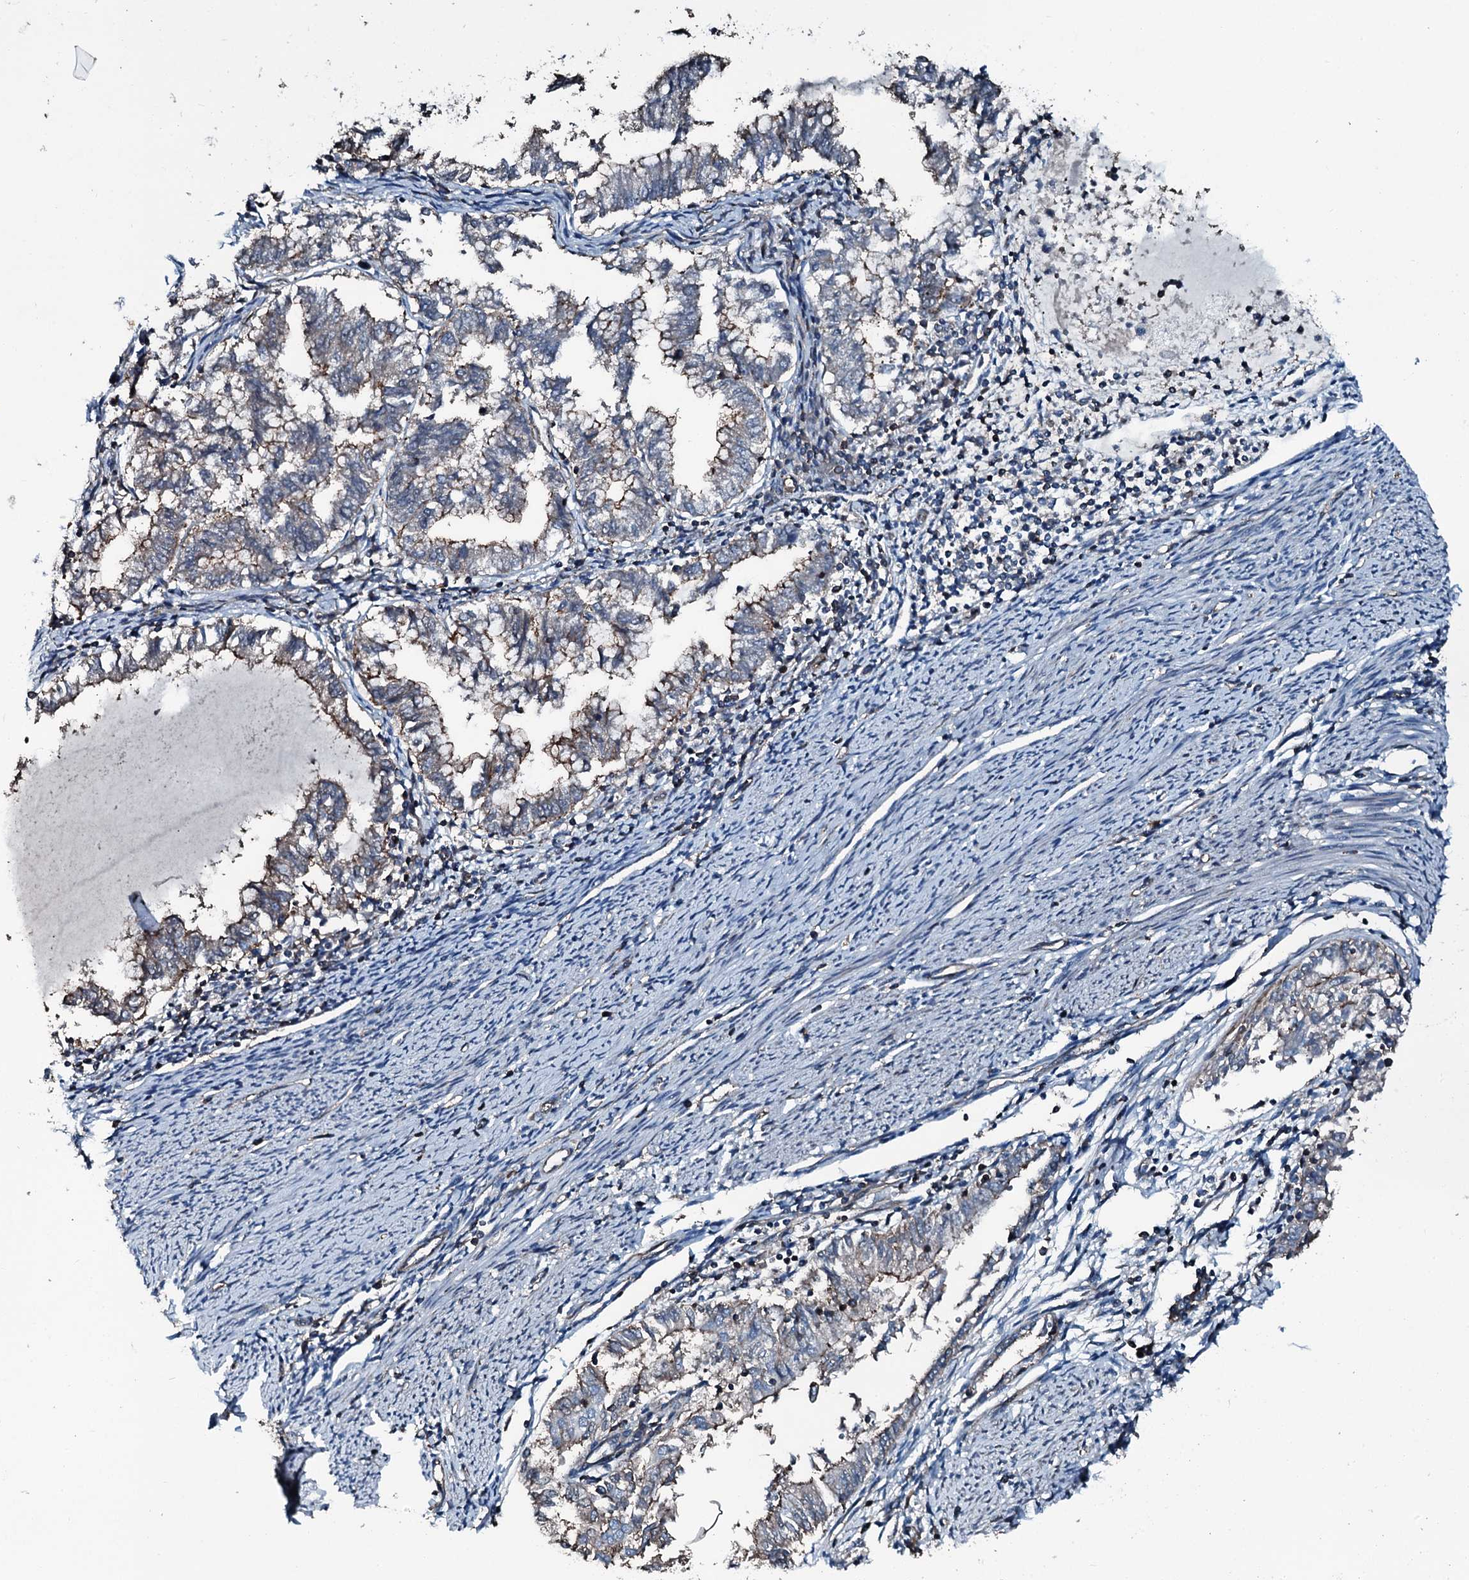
{"staining": {"intensity": "weak", "quantity": "<25%", "location": "cytoplasmic/membranous"}, "tissue": "endometrial cancer", "cell_type": "Tumor cells", "image_type": "cancer", "snomed": [{"axis": "morphology", "description": "Adenocarcinoma, NOS"}, {"axis": "topography", "description": "Endometrium"}], "caption": "The photomicrograph shows no staining of tumor cells in adenocarcinoma (endometrial).", "gene": "SLC25A38", "patient": {"sex": "female", "age": 79}}